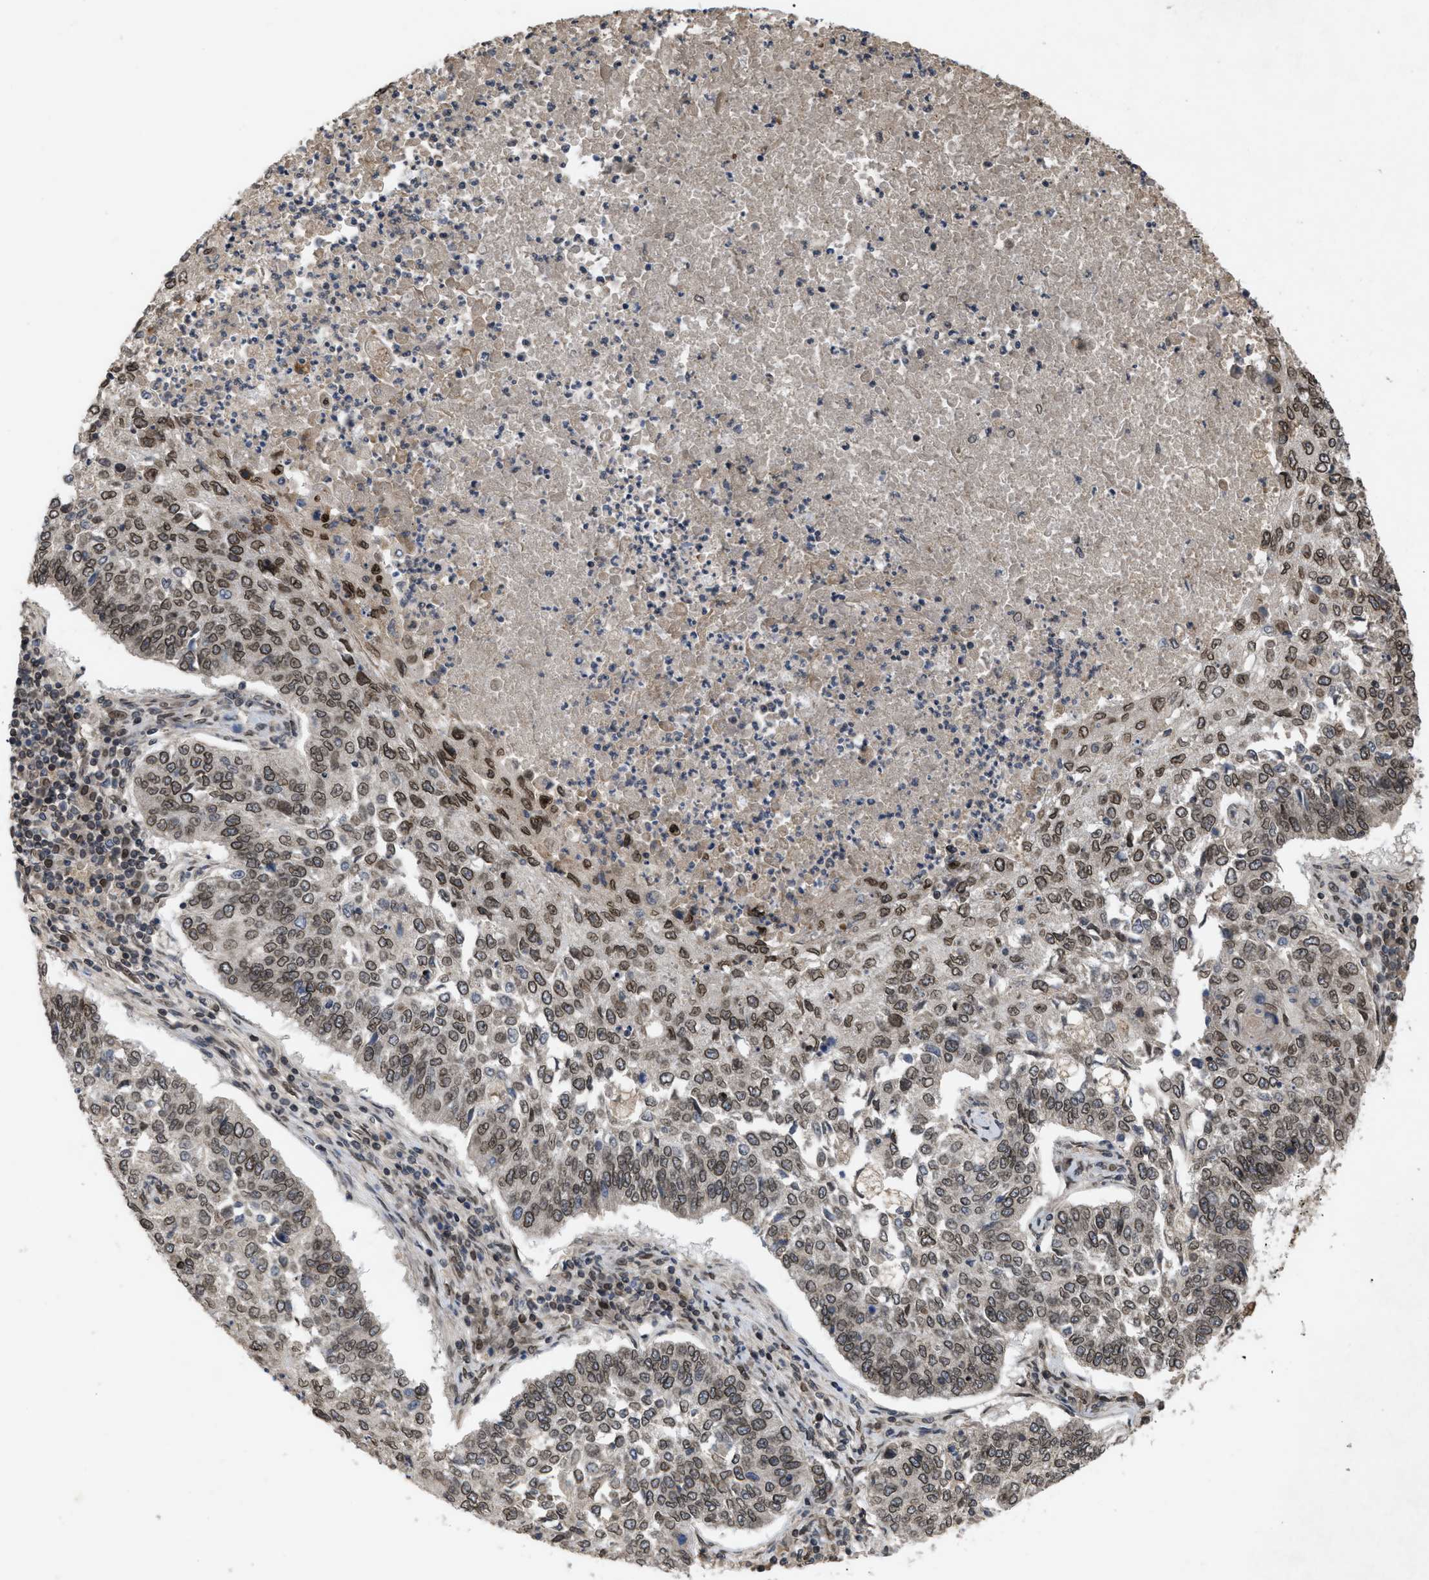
{"staining": {"intensity": "moderate", "quantity": ">75%", "location": "cytoplasmic/membranous,nuclear"}, "tissue": "lung cancer", "cell_type": "Tumor cells", "image_type": "cancer", "snomed": [{"axis": "morphology", "description": "Normal tissue, NOS"}, {"axis": "morphology", "description": "Squamous cell carcinoma, NOS"}, {"axis": "topography", "description": "Cartilage tissue"}, {"axis": "topography", "description": "Bronchus"}, {"axis": "topography", "description": "Lung"}], "caption": "IHC (DAB (3,3'-diaminobenzidine)) staining of squamous cell carcinoma (lung) shows moderate cytoplasmic/membranous and nuclear protein expression in approximately >75% of tumor cells. Nuclei are stained in blue.", "gene": "CRY1", "patient": {"sex": "female", "age": 49}}